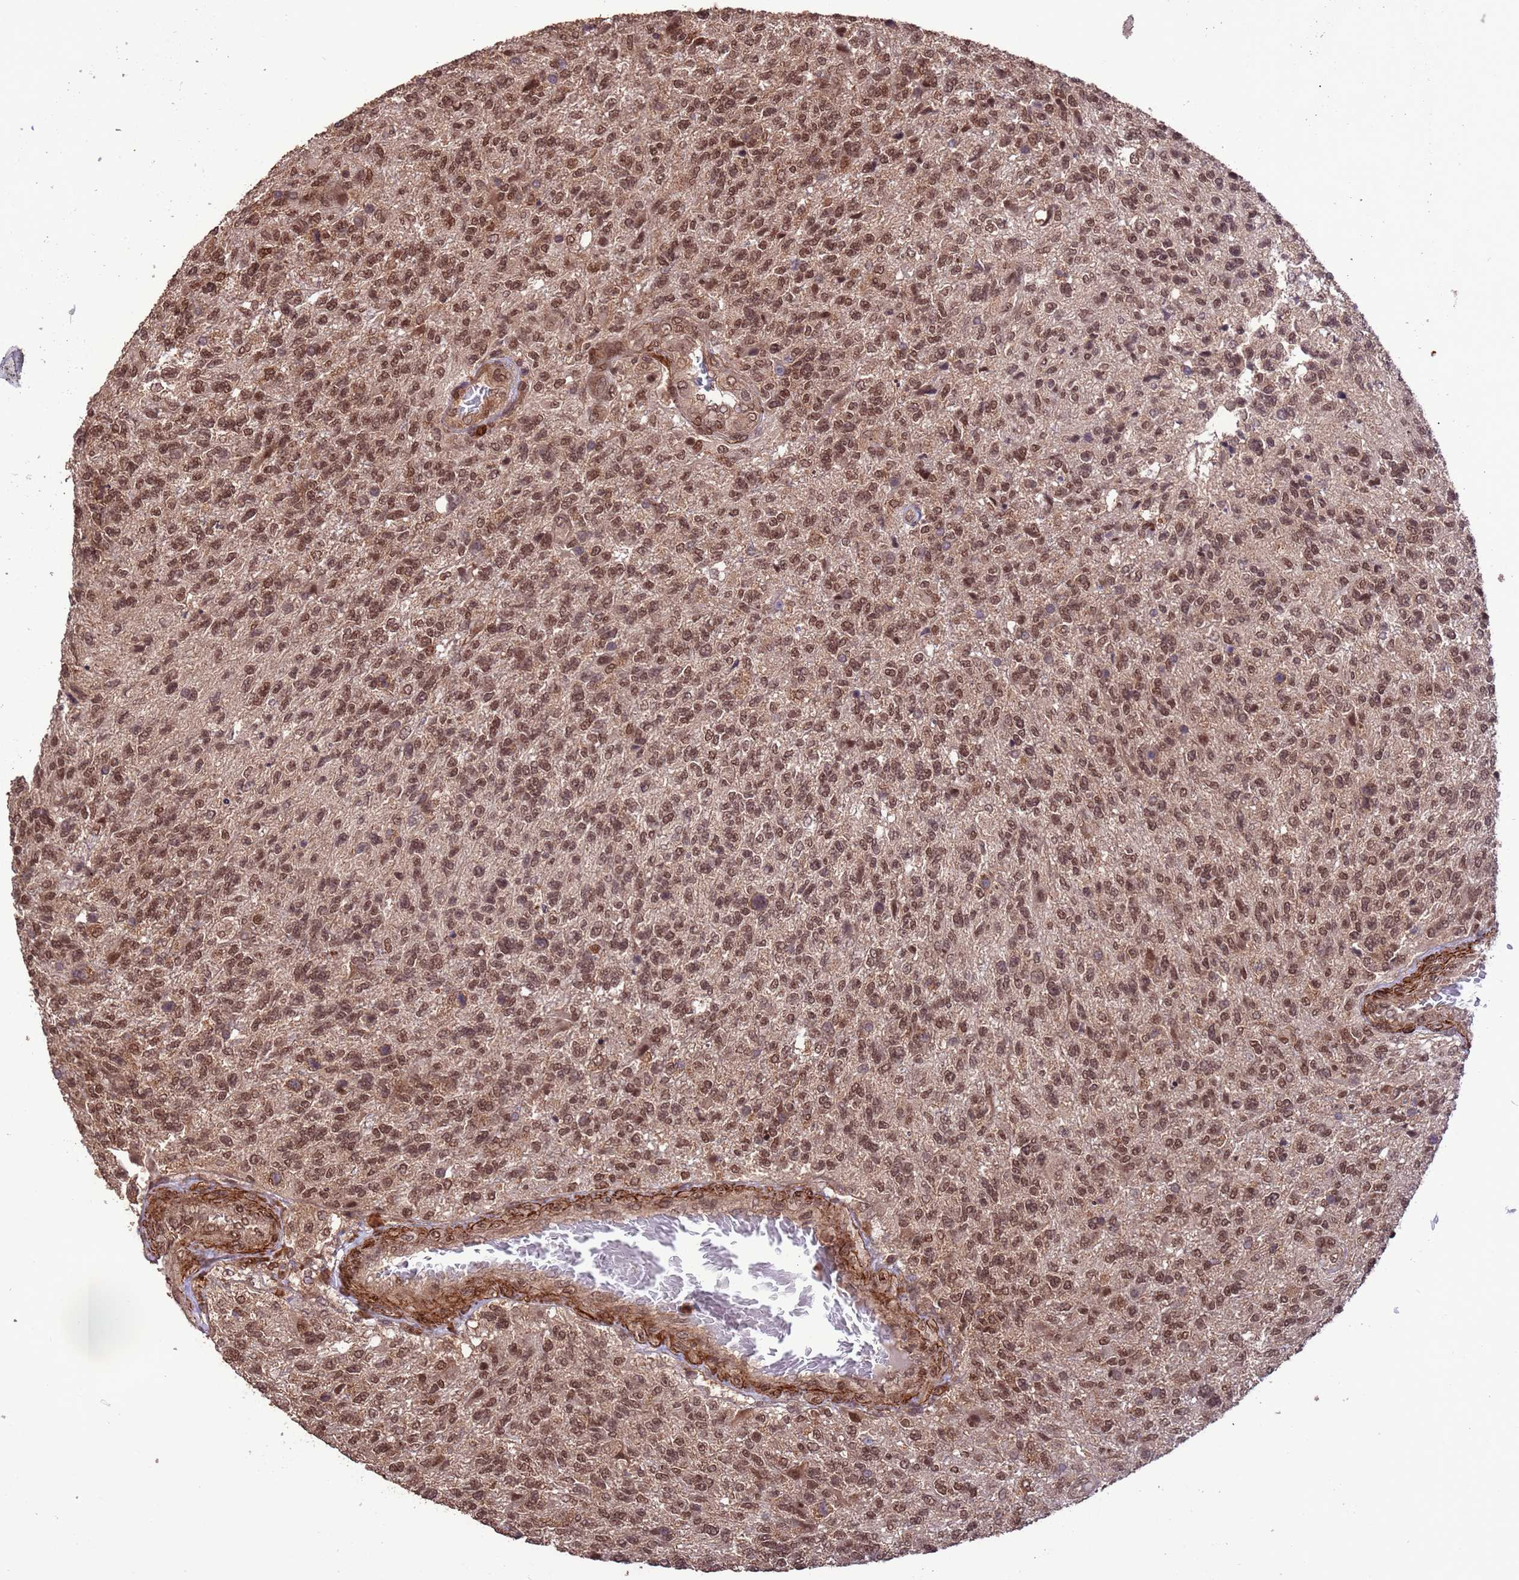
{"staining": {"intensity": "moderate", "quantity": ">75%", "location": "nuclear"}, "tissue": "glioma", "cell_type": "Tumor cells", "image_type": "cancer", "snomed": [{"axis": "morphology", "description": "Glioma, malignant, High grade"}, {"axis": "topography", "description": "Brain"}], "caption": "Moderate nuclear expression for a protein is appreciated in approximately >75% of tumor cells of malignant high-grade glioma using immunohistochemistry.", "gene": "VSTM4", "patient": {"sex": "male", "age": 56}}